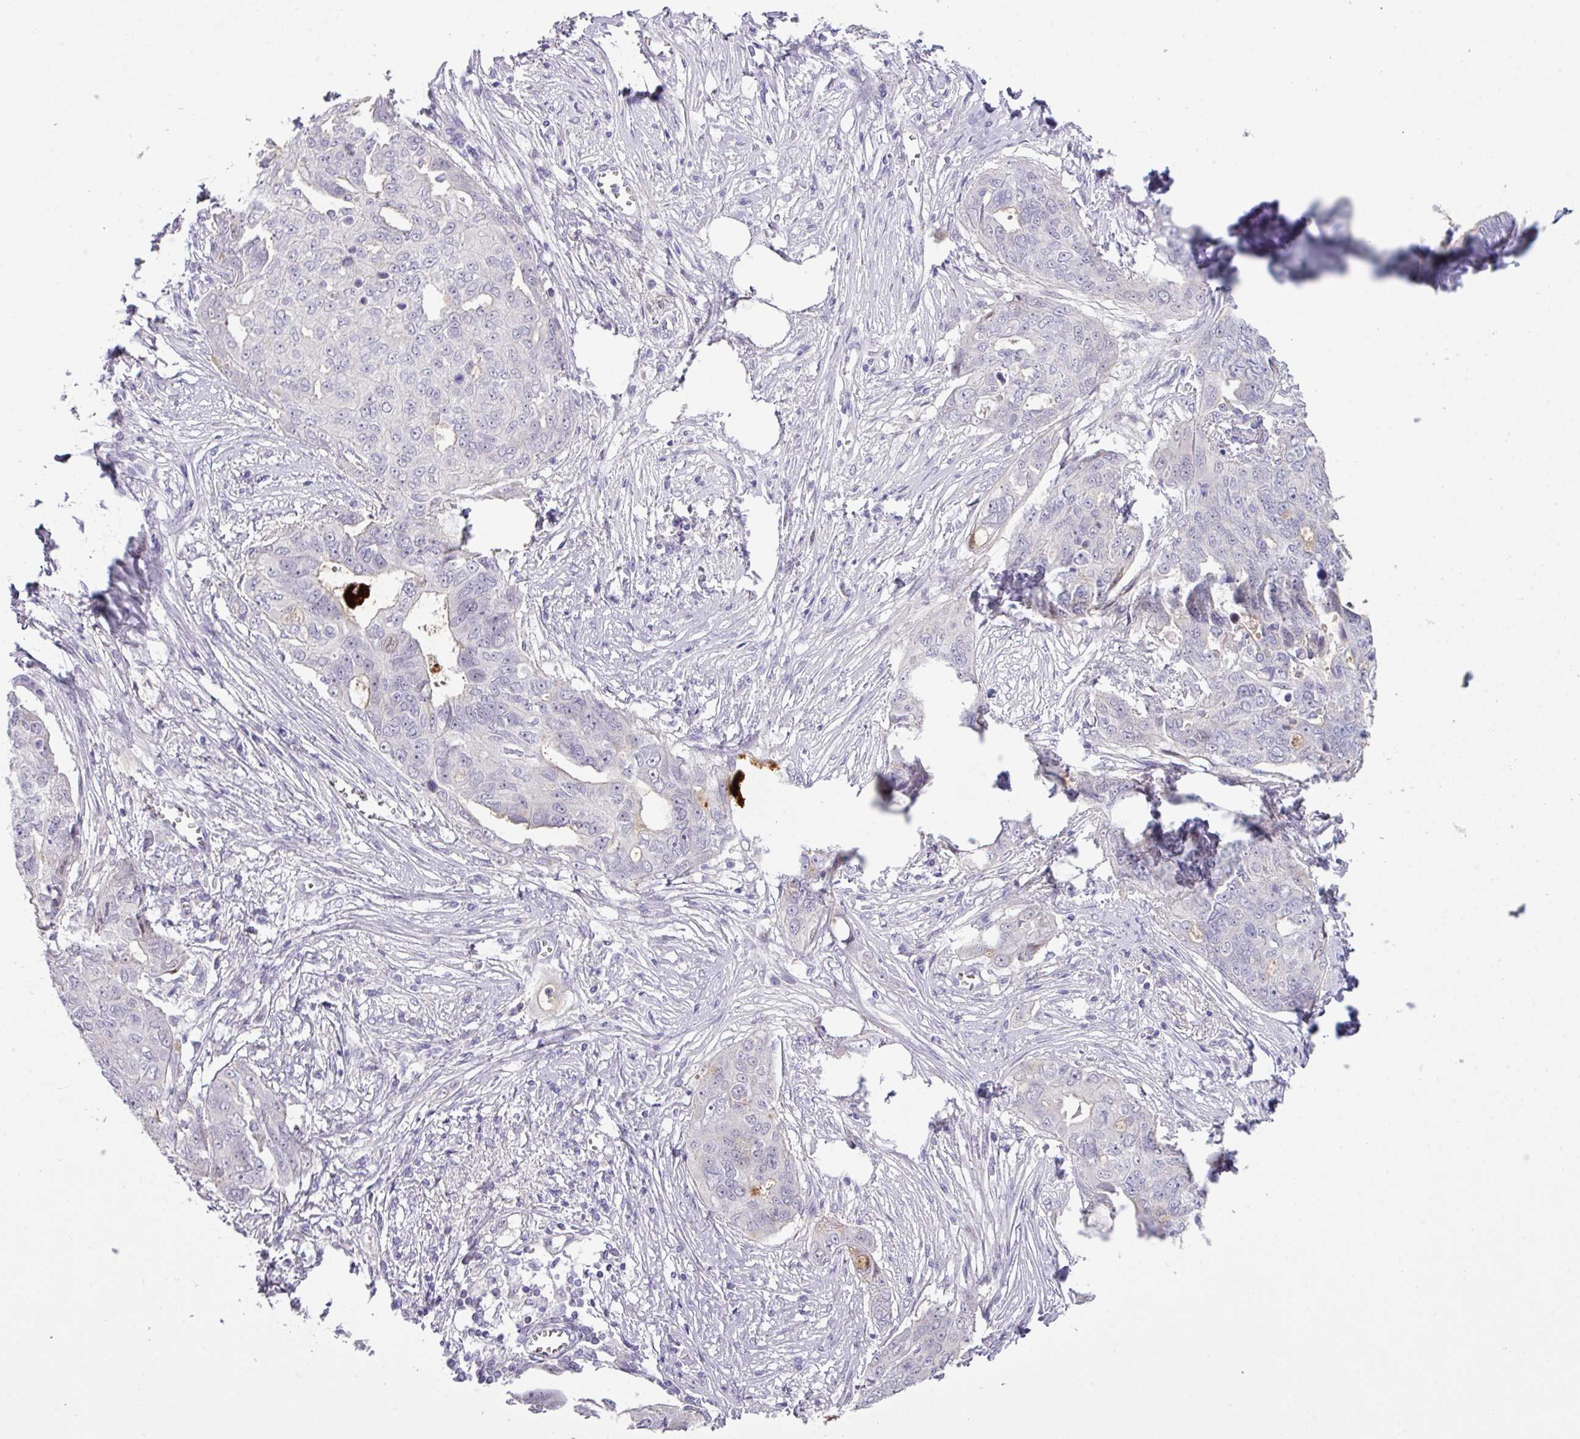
{"staining": {"intensity": "negative", "quantity": "none", "location": "none"}, "tissue": "ovarian cancer", "cell_type": "Tumor cells", "image_type": "cancer", "snomed": [{"axis": "morphology", "description": "Carcinoma, endometroid"}, {"axis": "topography", "description": "Ovary"}], "caption": "There is no significant expression in tumor cells of ovarian cancer (endometroid carcinoma). The staining is performed using DAB brown chromogen with nuclei counter-stained in using hematoxylin.", "gene": "ANKRD13B", "patient": {"sex": "female", "age": 70}}